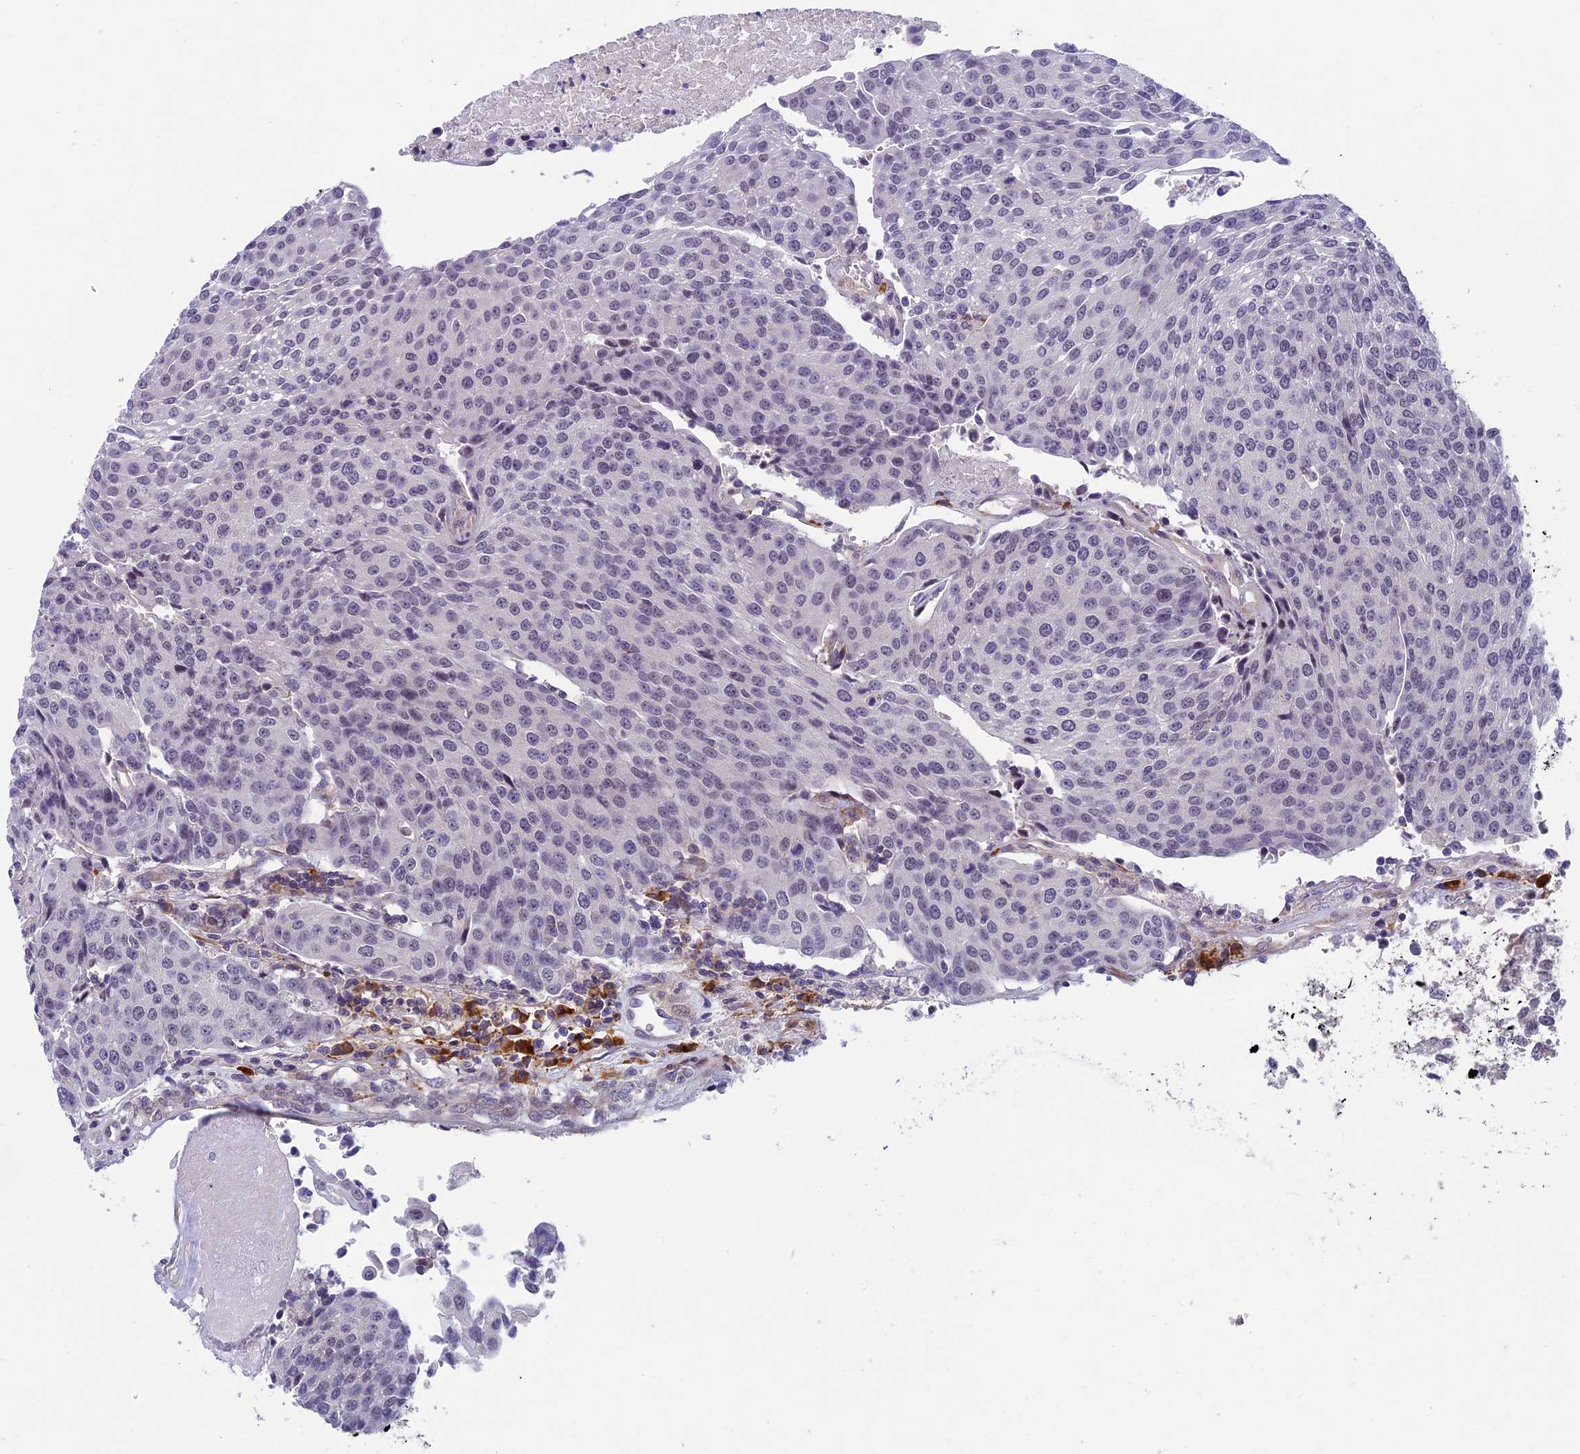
{"staining": {"intensity": "negative", "quantity": "none", "location": "none"}, "tissue": "urothelial cancer", "cell_type": "Tumor cells", "image_type": "cancer", "snomed": [{"axis": "morphology", "description": "Urothelial carcinoma, High grade"}, {"axis": "topography", "description": "Urinary bladder"}], "caption": "Immunohistochemistry (IHC) photomicrograph of neoplastic tissue: human urothelial carcinoma (high-grade) stained with DAB reveals no significant protein staining in tumor cells. (DAB (3,3'-diaminobenzidine) immunohistochemistry, high magnification).", "gene": "CNEP1R1", "patient": {"sex": "female", "age": 85}}